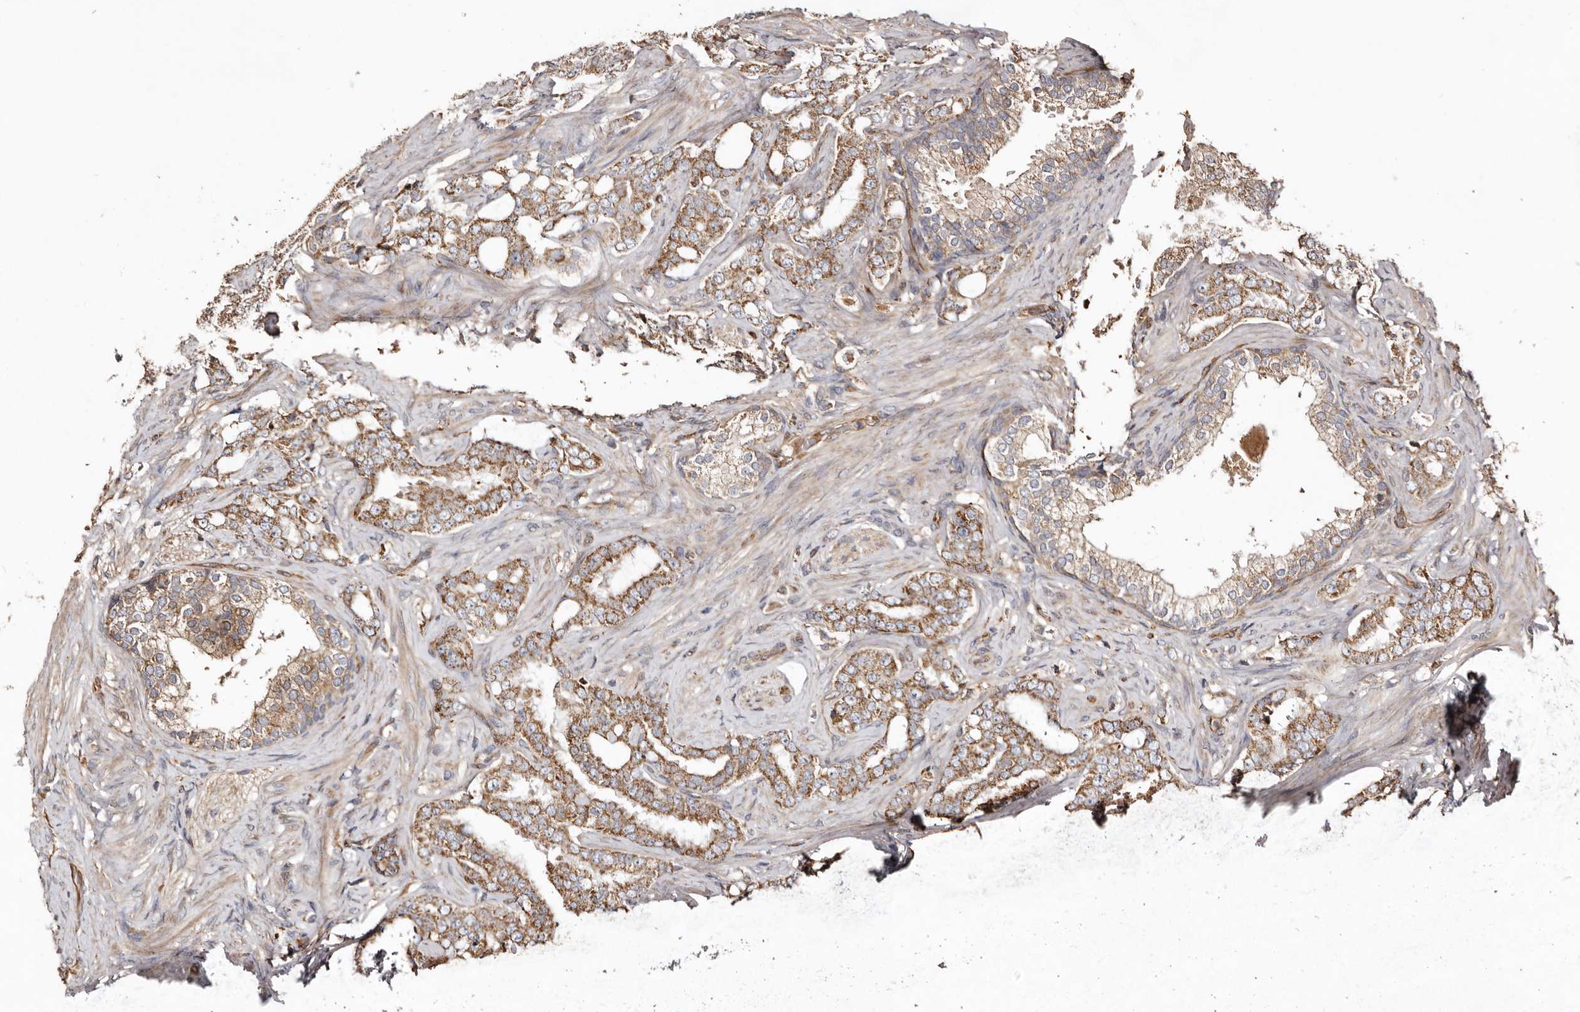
{"staining": {"intensity": "moderate", "quantity": ">75%", "location": "cytoplasmic/membranous"}, "tissue": "prostate cancer", "cell_type": "Tumor cells", "image_type": "cancer", "snomed": [{"axis": "morphology", "description": "Adenocarcinoma, High grade"}, {"axis": "topography", "description": "Prostate"}], "caption": "Immunohistochemistry (IHC) (DAB) staining of high-grade adenocarcinoma (prostate) demonstrates moderate cytoplasmic/membranous protein staining in approximately >75% of tumor cells.", "gene": "MACC1", "patient": {"sex": "male", "age": 64}}